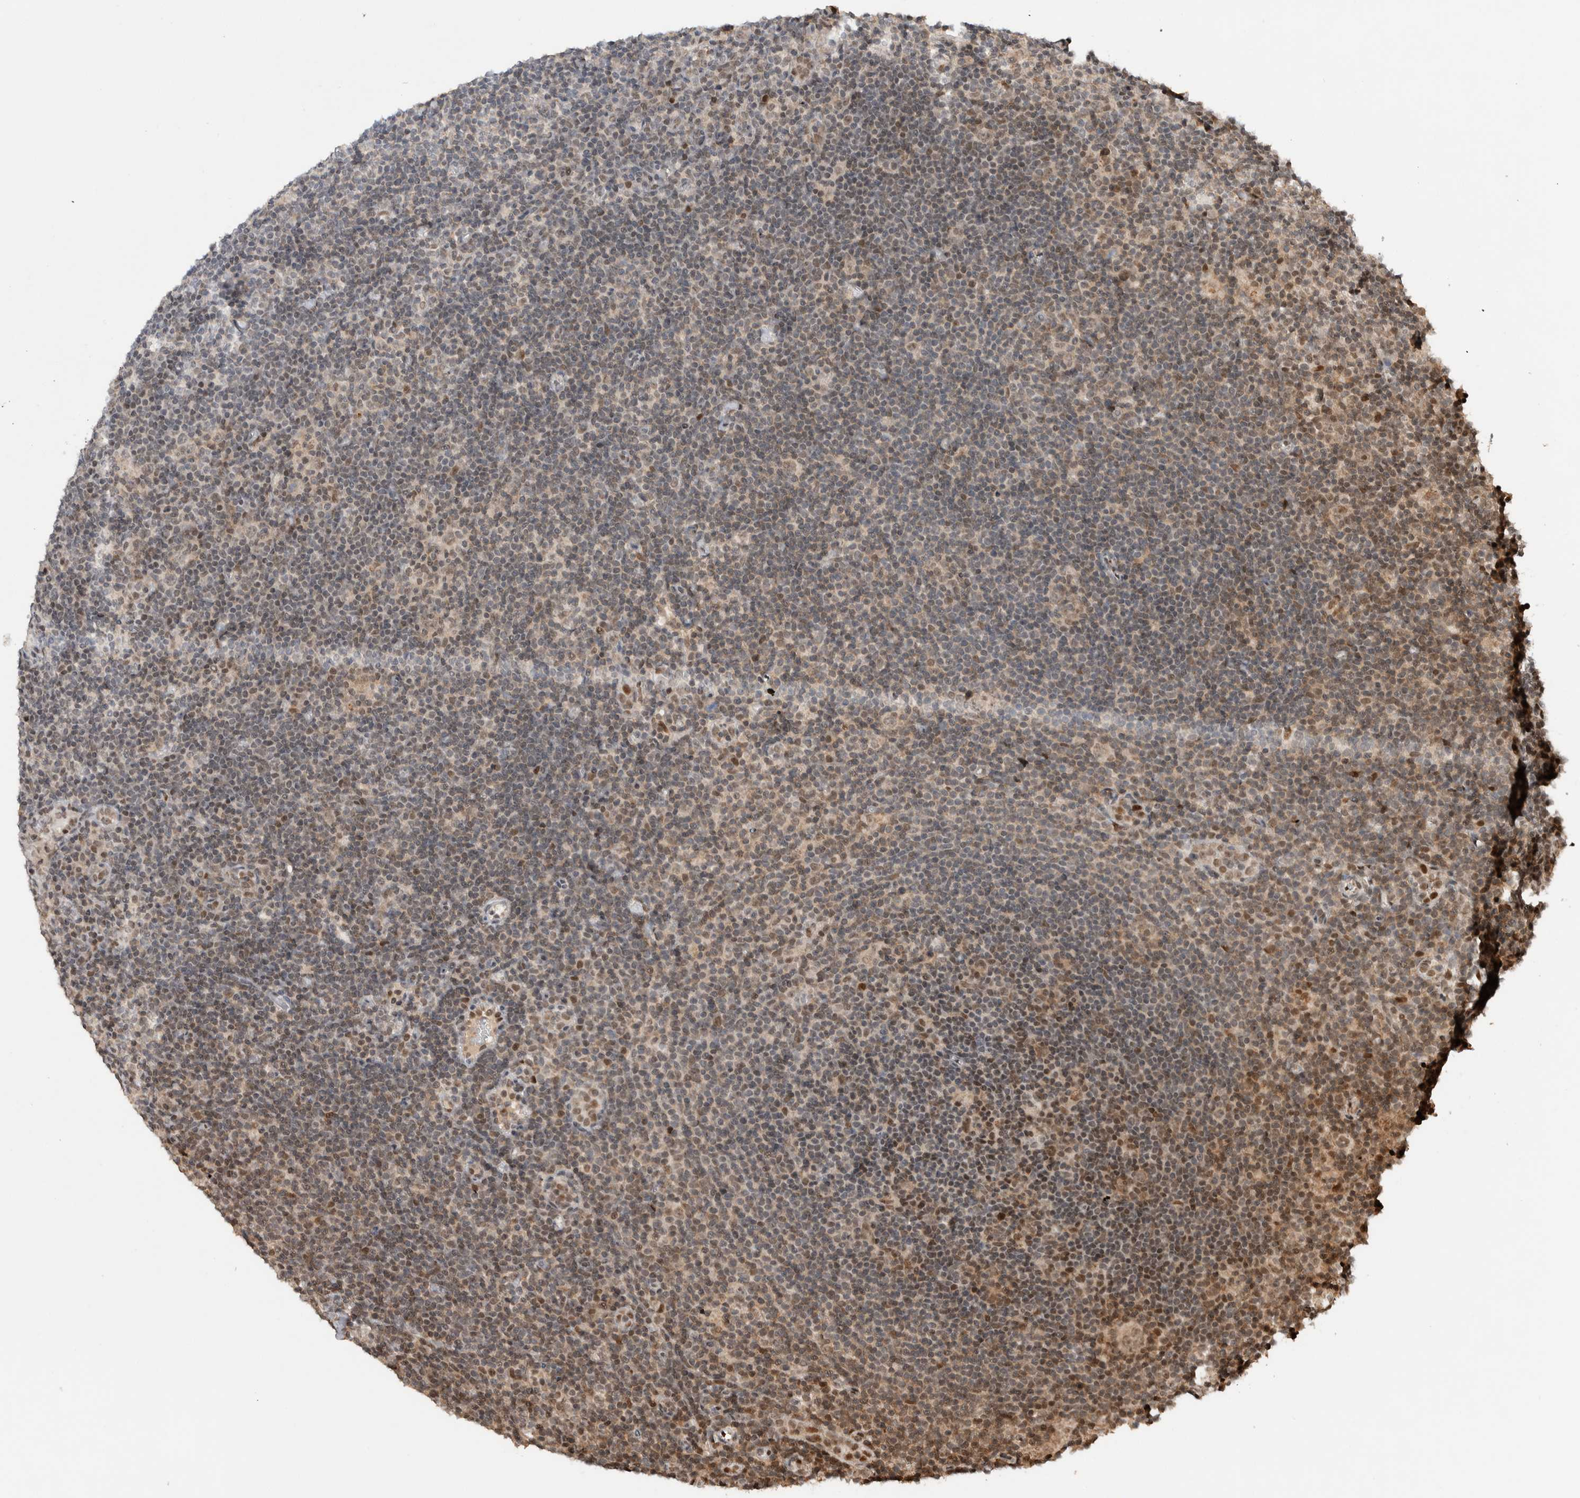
{"staining": {"intensity": "weak", "quantity": "<25%", "location": "nuclear"}, "tissue": "lymphoma", "cell_type": "Tumor cells", "image_type": "cancer", "snomed": [{"axis": "morphology", "description": "Hodgkin's disease, NOS"}, {"axis": "topography", "description": "Lymph node"}], "caption": "DAB (3,3'-diaminobenzidine) immunohistochemical staining of human Hodgkin's disease demonstrates no significant staining in tumor cells. (DAB (3,3'-diaminobenzidine) IHC visualized using brightfield microscopy, high magnification).", "gene": "ZNF521", "patient": {"sex": "female", "age": 57}}